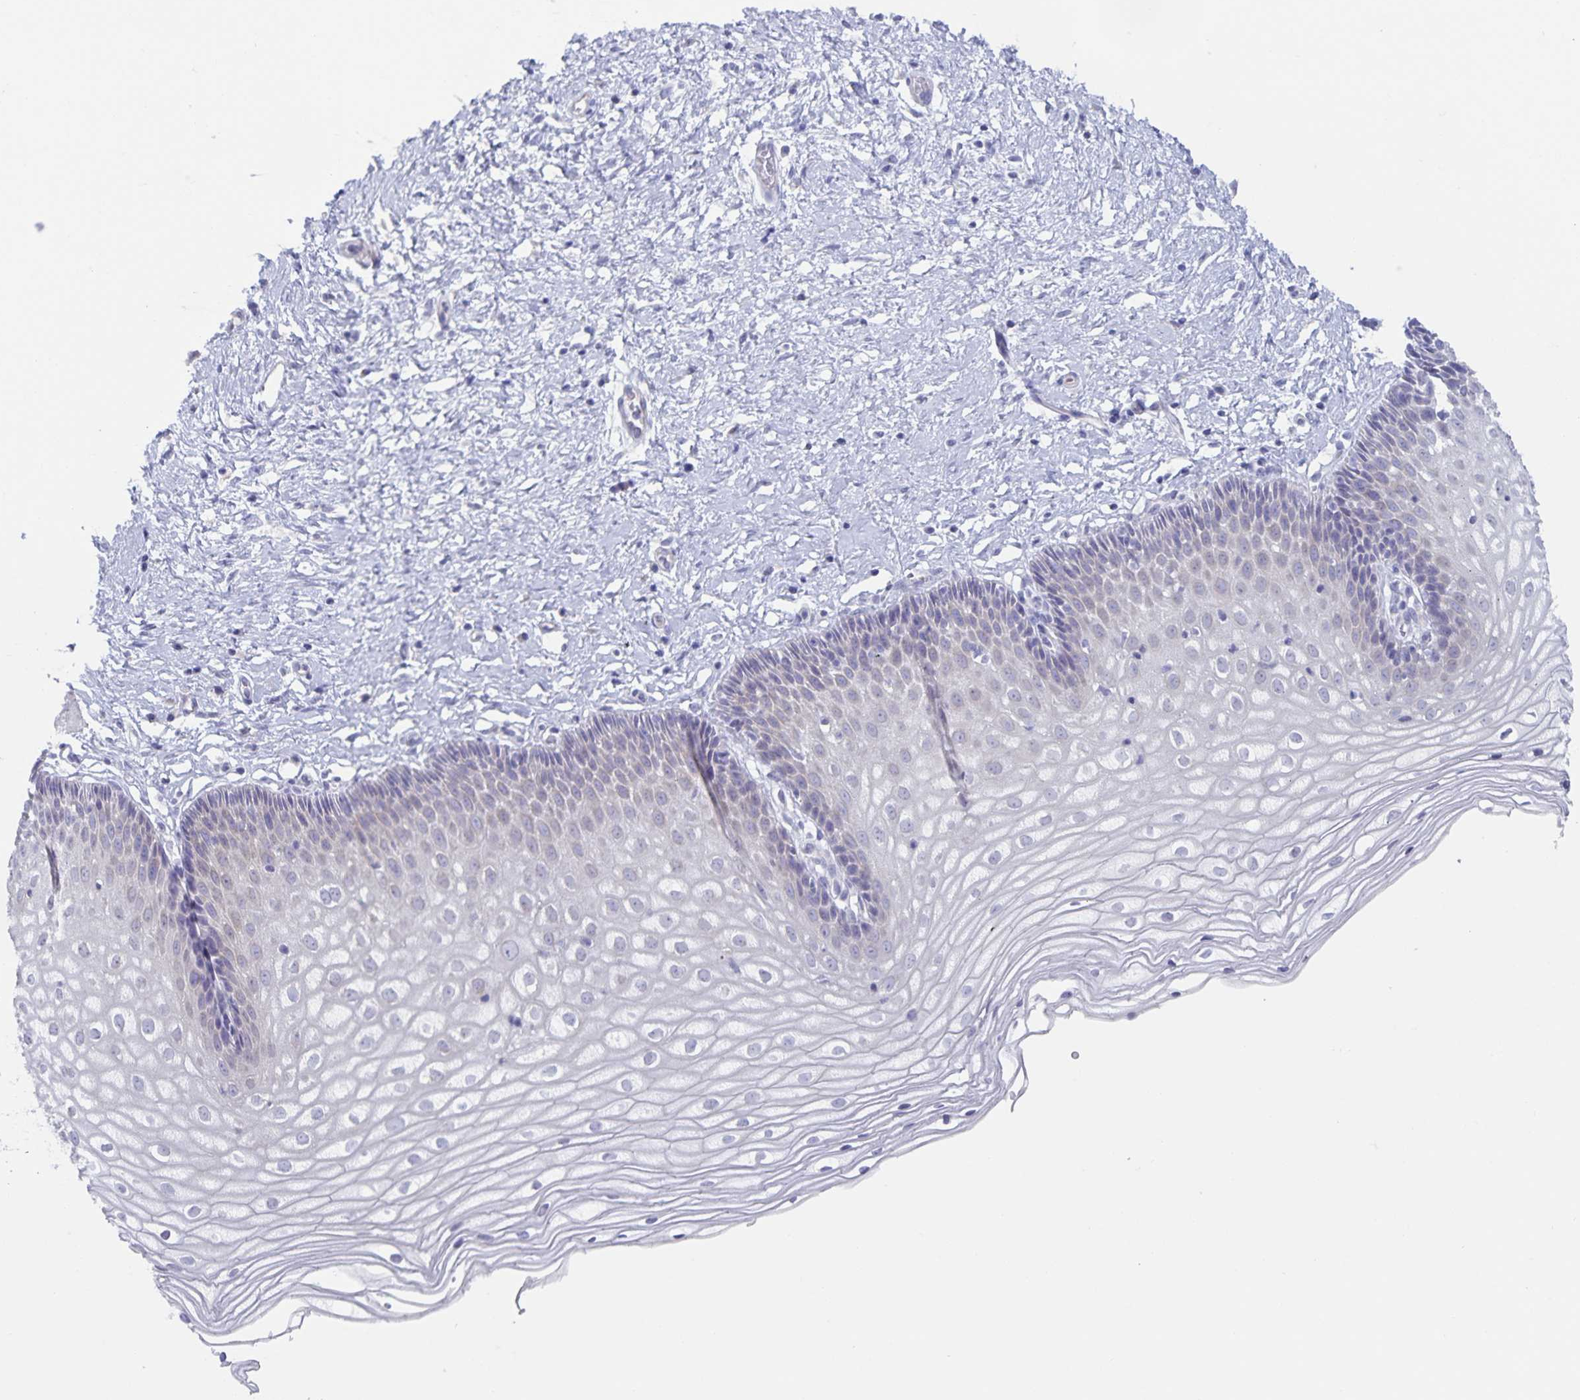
{"staining": {"intensity": "moderate", "quantity": "<25%", "location": "cytoplasmic/membranous"}, "tissue": "cervix", "cell_type": "Glandular cells", "image_type": "normal", "snomed": [{"axis": "morphology", "description": "Normal tissue, NOS"}, {"axis": "topography", "description": "Cervix"}], "caption": "A high-resolution image shows IHC staining of normal cervix, which demonstrates moderate cytoplasmic/membranous positivity in about <25% of glandular cells.", "gene": "AQP4", "patient": {"sex": "female", "age": 36}}